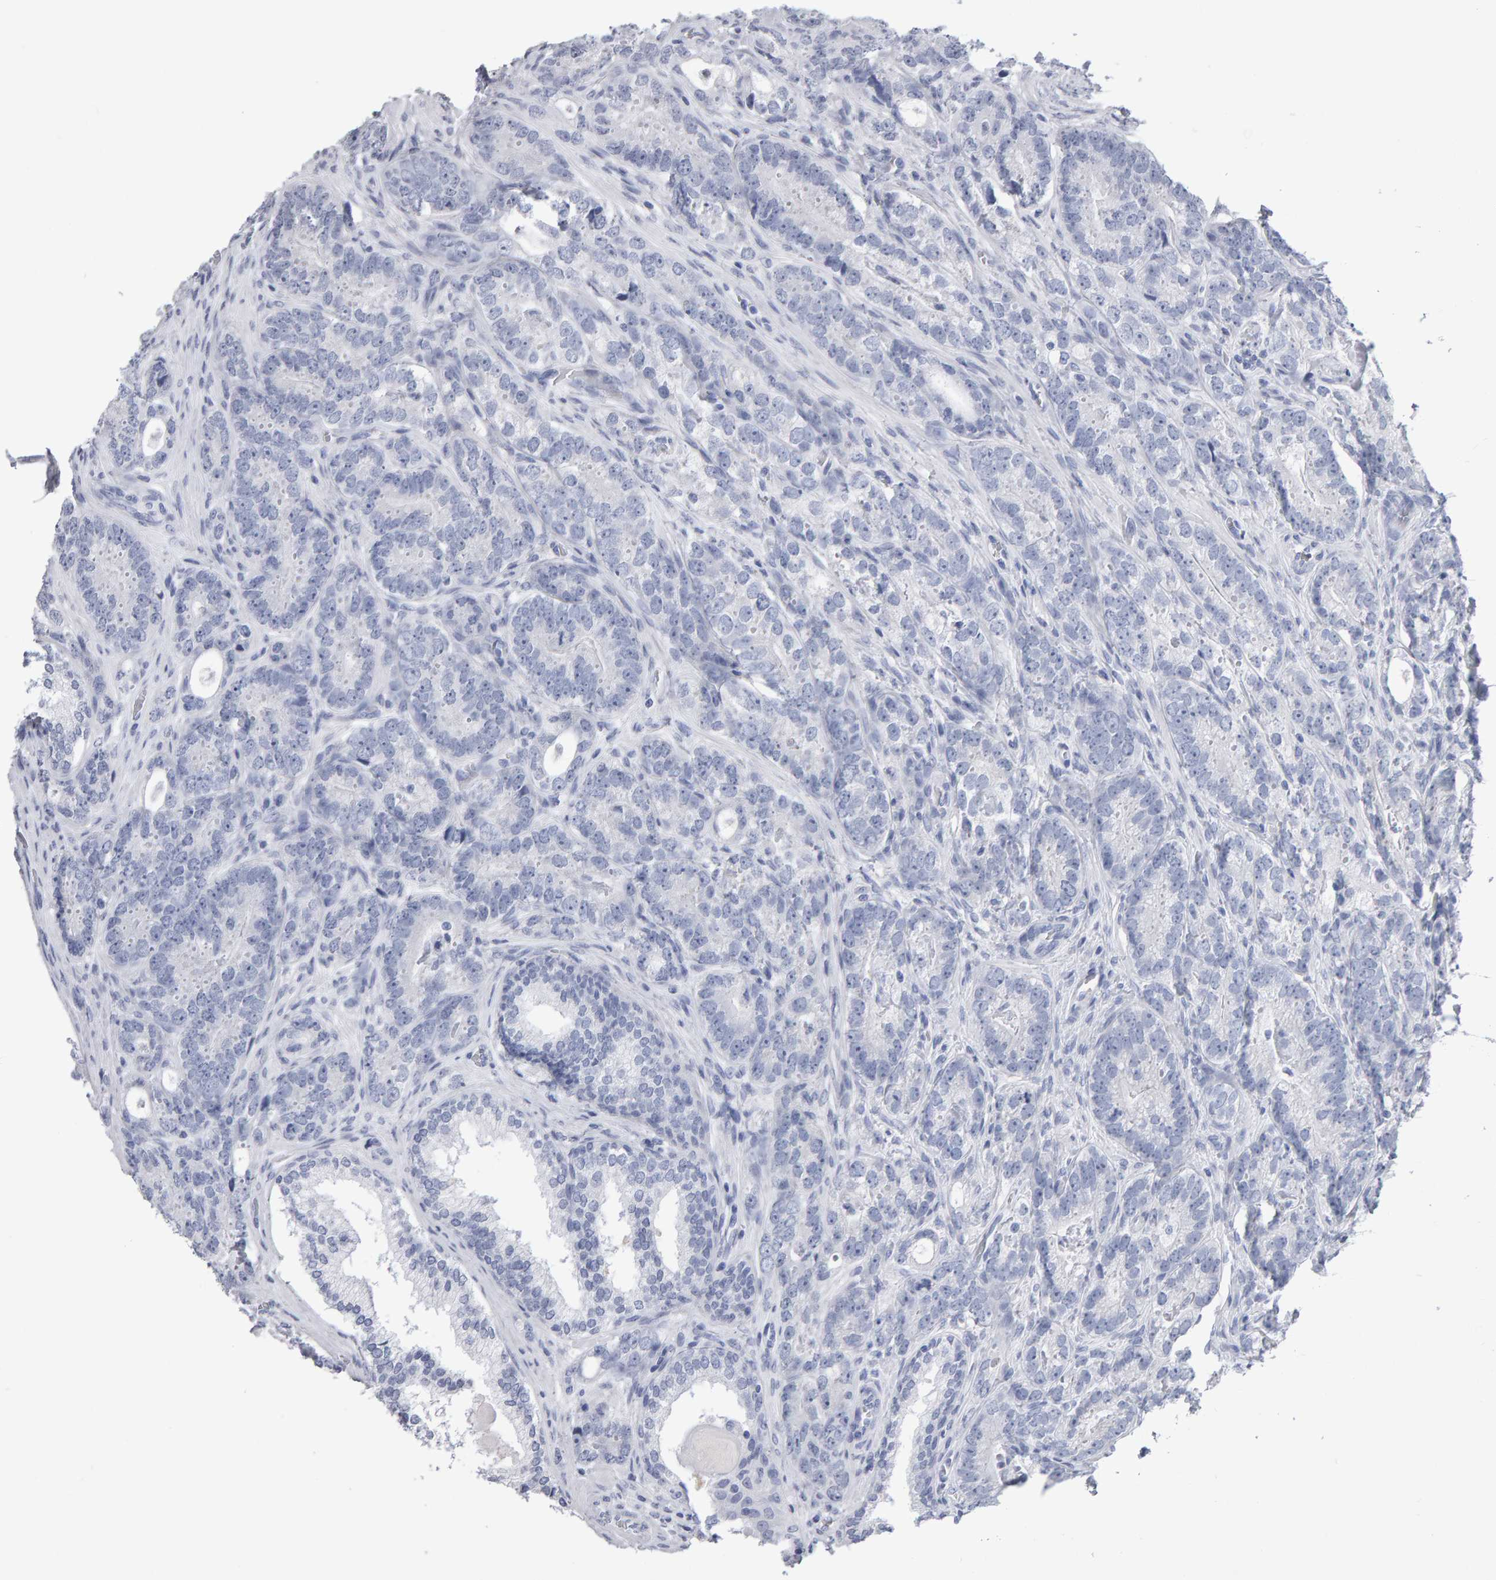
{"staining": {"intensity": "negative", "quantity": "none", "location": "none"}, "tissue": "prostate cancer", "cell_type": "Tumor cells", "image_type": "cancer", "snomed": [{"axis": "morphology", "description": "Adenocarcinoma, High grade"}, {"axis": "topography", "description": "Prostate"}], "caption": "Immunohistochemistry of prostate cancer (adenocarcinoma (high-grade)) demonstrates no staining in tumor cells.", "gene": "NCDN", "patient": {"sex": "male", "age": 56}}